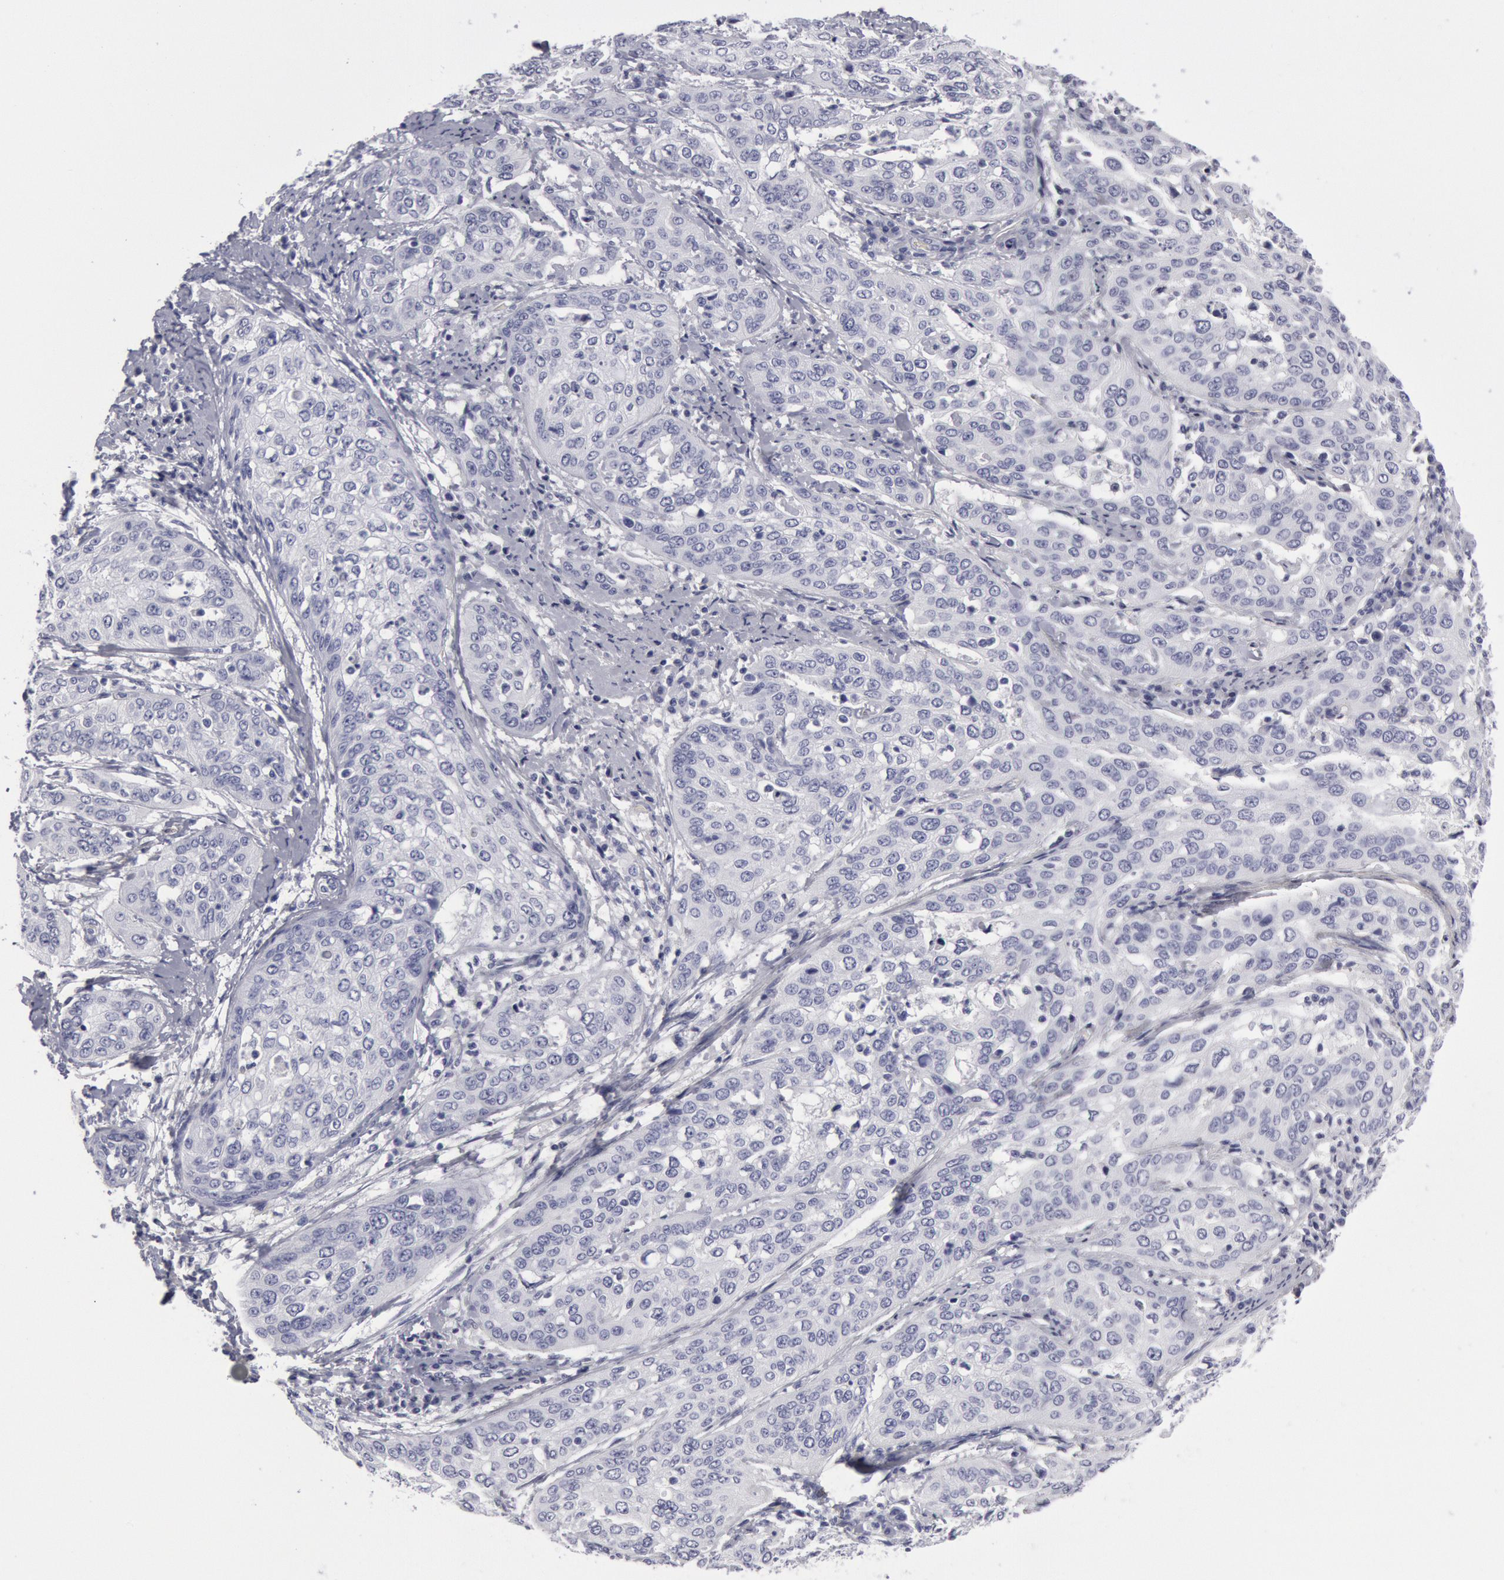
{"staining": {"intensity": "negative", "quantity": "none", "location": "none"}, "tissue": "cervical cancer", "cell_type": "Tumor cells", "image_type": "cancer", "snomed": [{"axis": "morphology", "description": "Squamous cell carcinoma, NOS"}, {"axis": "topography", "description": "Cervix"}], "caption": "DAB immunohistochemical staining of squamous cell carcinoma (cervical) demonstrates no significant positivity in tumor cells. Brightfield microscopy of immunohistochemistry (IHC) stained with DAB (brown) and hematoxylin (blue), captured at high magnification.", "gene": "FHL1", "patient": {"sex": "female", "age": 41}}